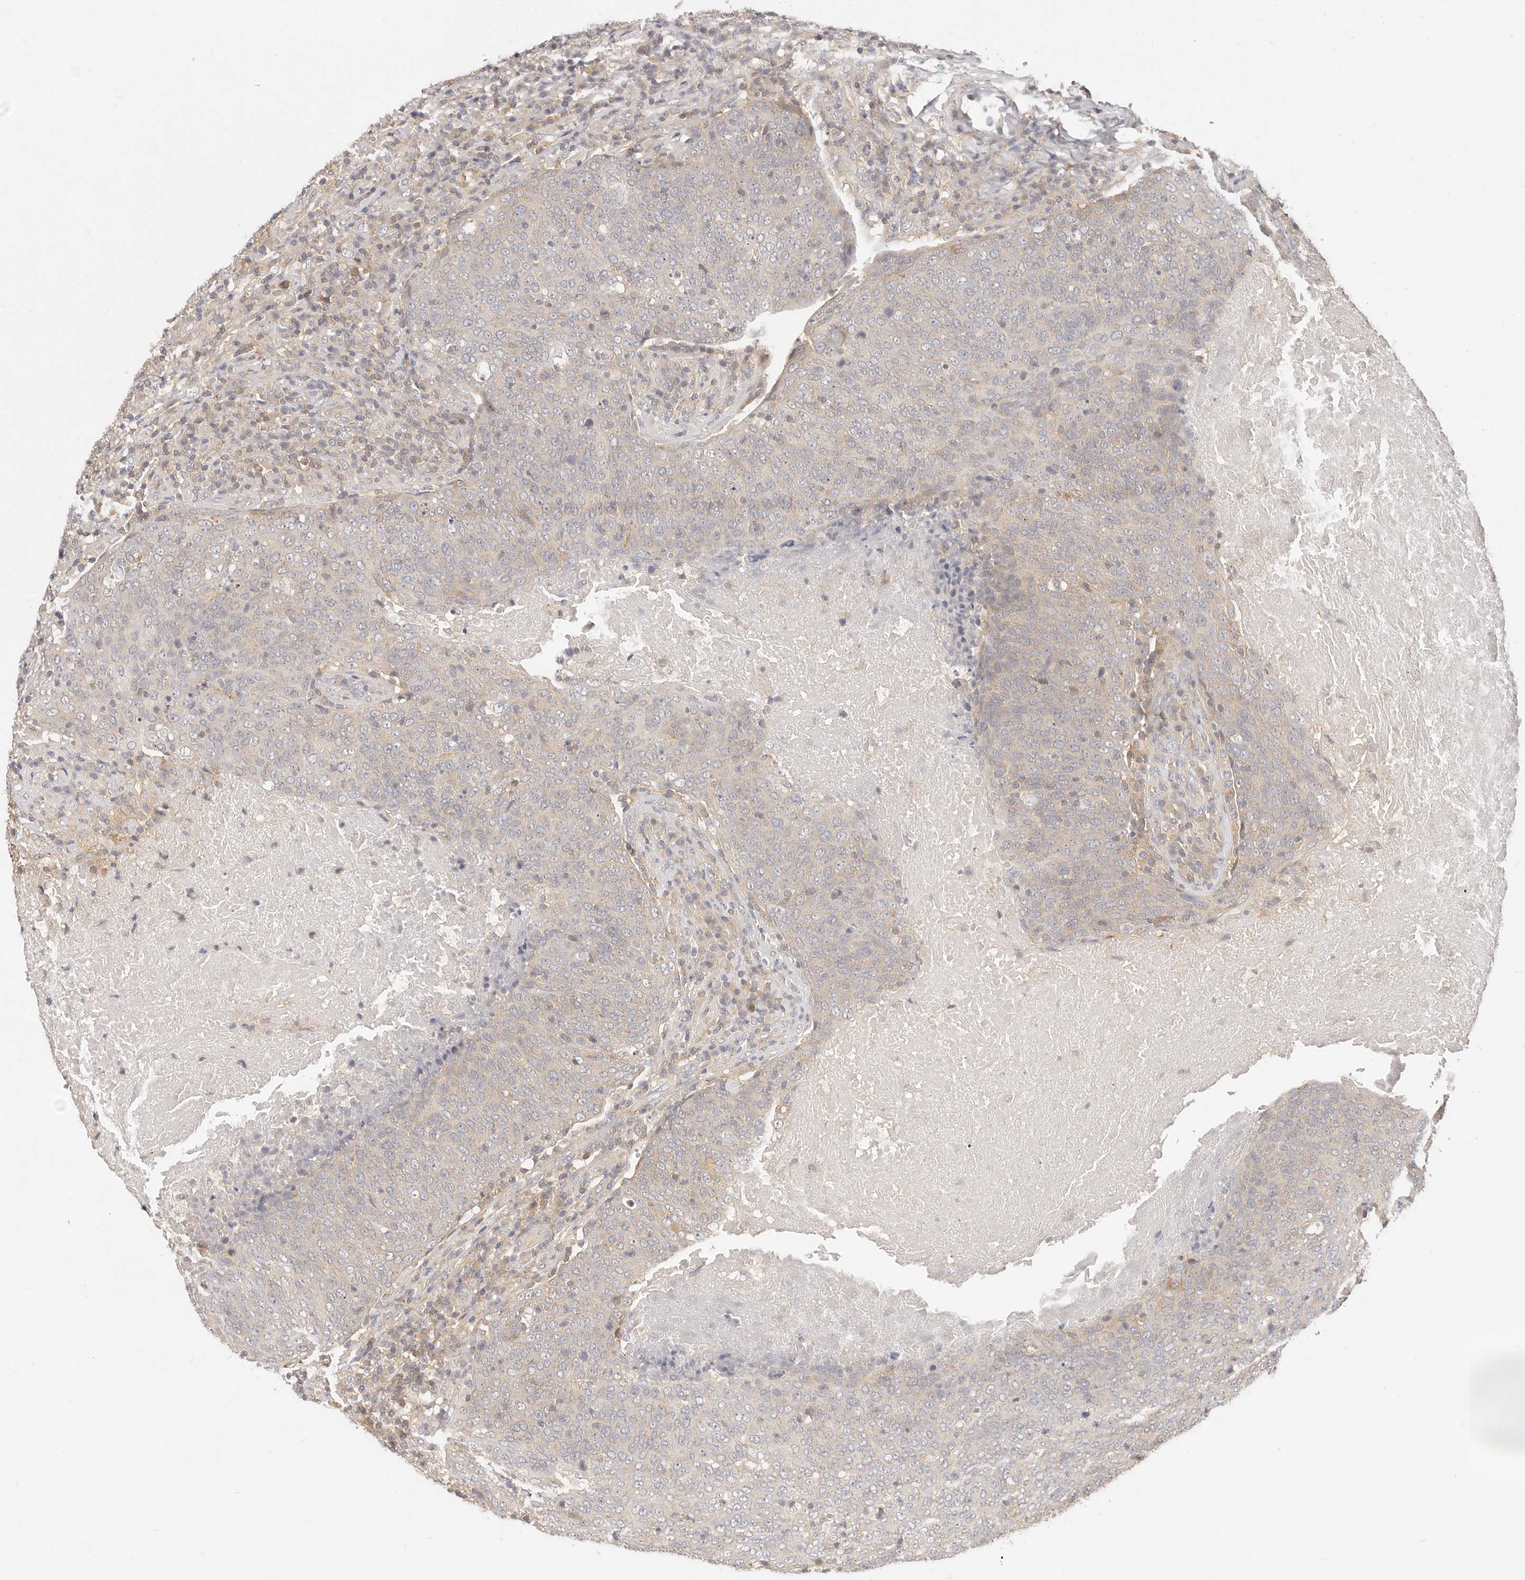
{"staining": {"intensity": "weak", "quantity": ">75%", "location": "cytoplasmic/membranous"}, "tissue": "head and neck cancer", "cell_type": "Tumor cells", "image_type": "cancer", "snomed": [{"axis": "morphology", "description": "Squamous cell carcinoma, NOS"}, {"axis": "morphology", "description": "Squamous cell carcinoma, metastatic, NOS"}, {"axis": "topography", "description": "Lymph node"}, {"axis": "topography", "description": "Head-Neck"}], "caption": "IHC image of neoplastic tissue: head and neck cancer (squamous cell carcinoma) stained using immunohistochemistry (IHC) reveals low levels of weak protein expression localized specifically in the cytoplasmic/membranous of tumor cells, appearing as a cytoplasmic/membranous brown color.", "gene": "DTNBP1", "patient": {"sex": "male", "age": 62}}